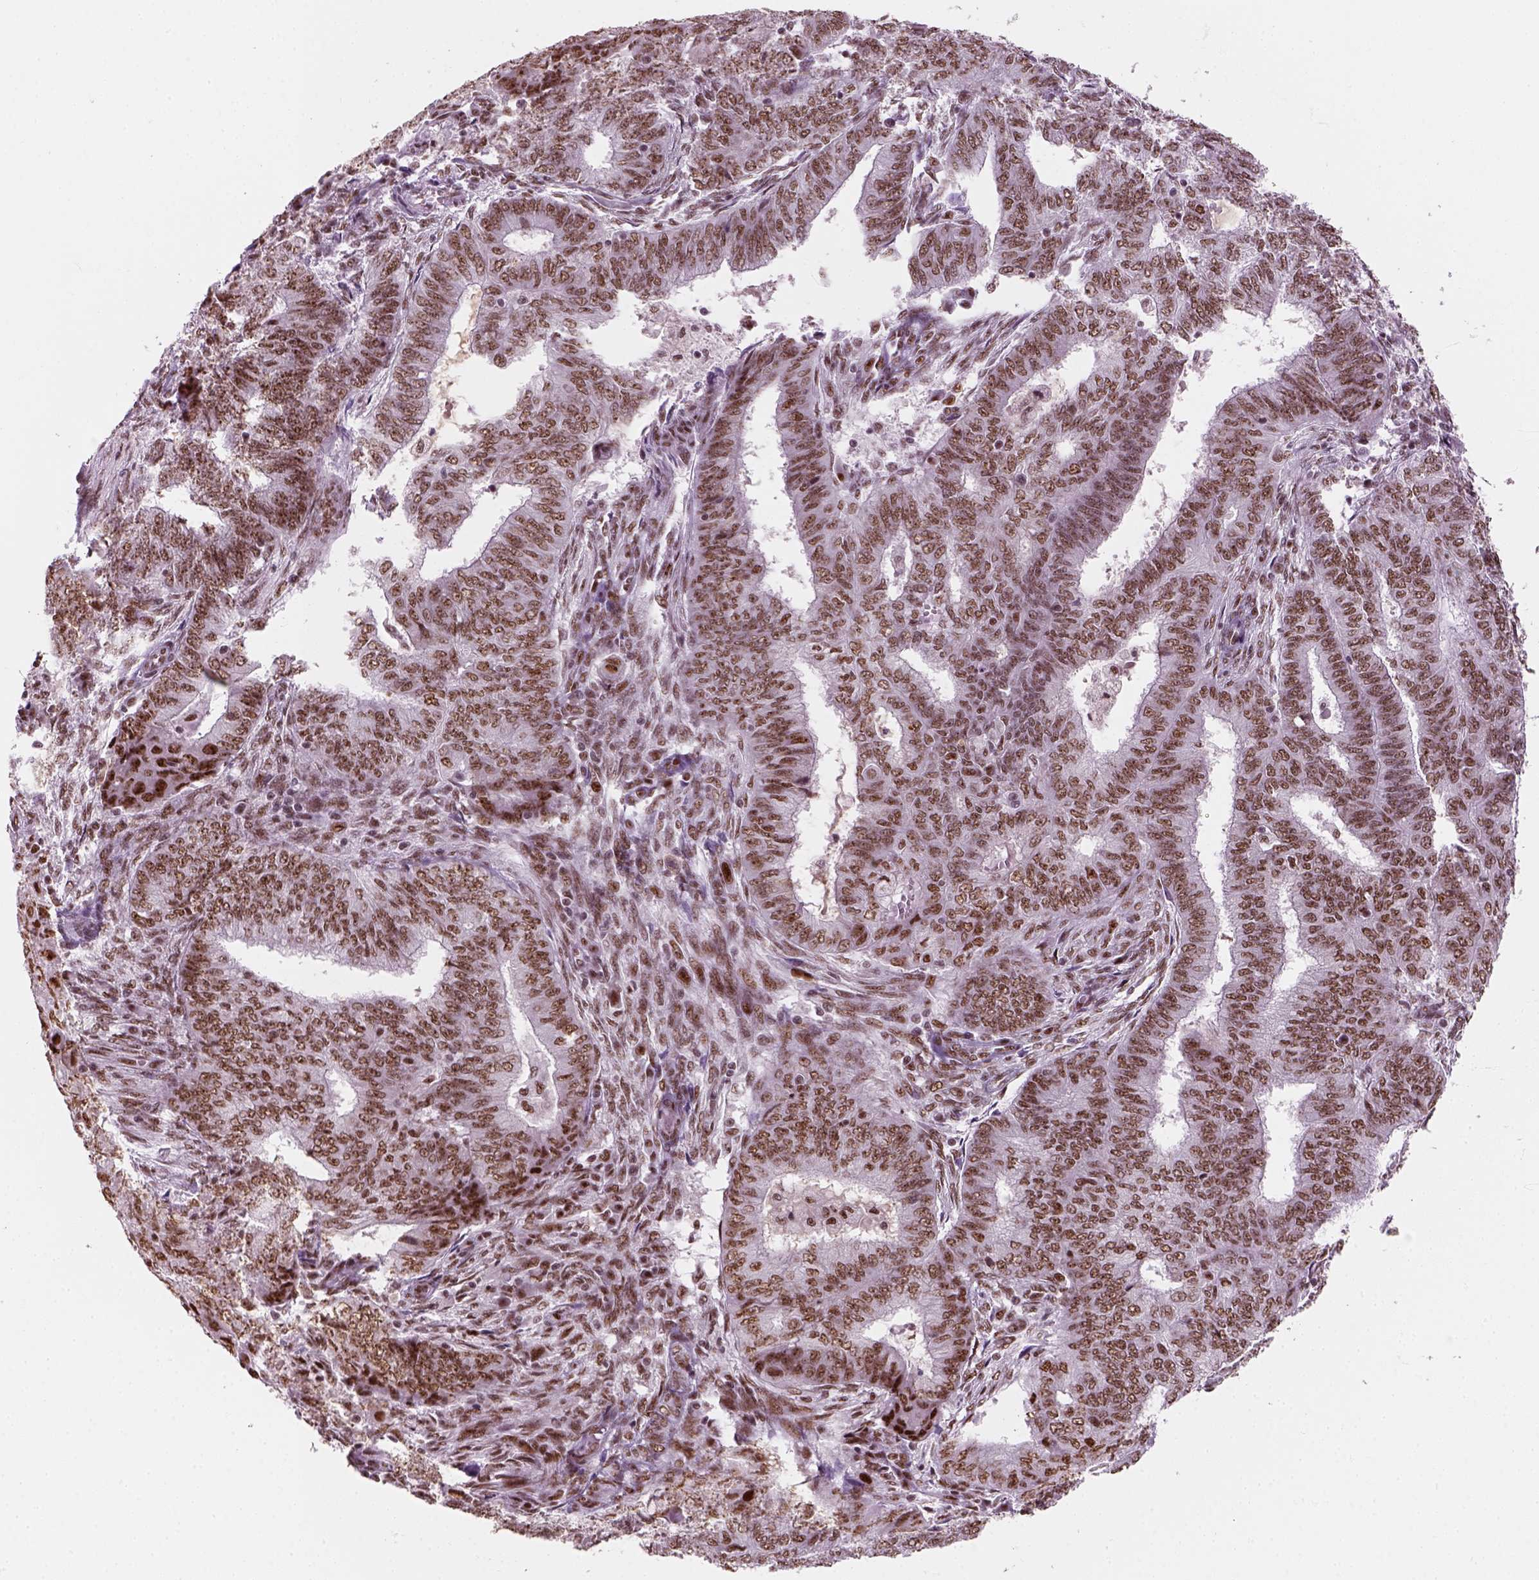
{"staining": {"intensity": "moderate", "quantity": "25%-75%", "location": "nuclear"}, "tissue": "endometrial cancer", "cell_type": "Tumor cells", "image_type": "cancer", "snomed": [{"axis": "morphology", "description": "Adenocarcinoma, NOS"}, {"axis": "topography", "description": "Endometrium"}], "caption": "Immunohistochemical staining of human adenocarcinoma (endometrial) shows moderate nuclear protein expression in about 25%-75% of tumor cells.", "gene": "GTF2F1", "patient": {"sex": "female", "age": 62}}